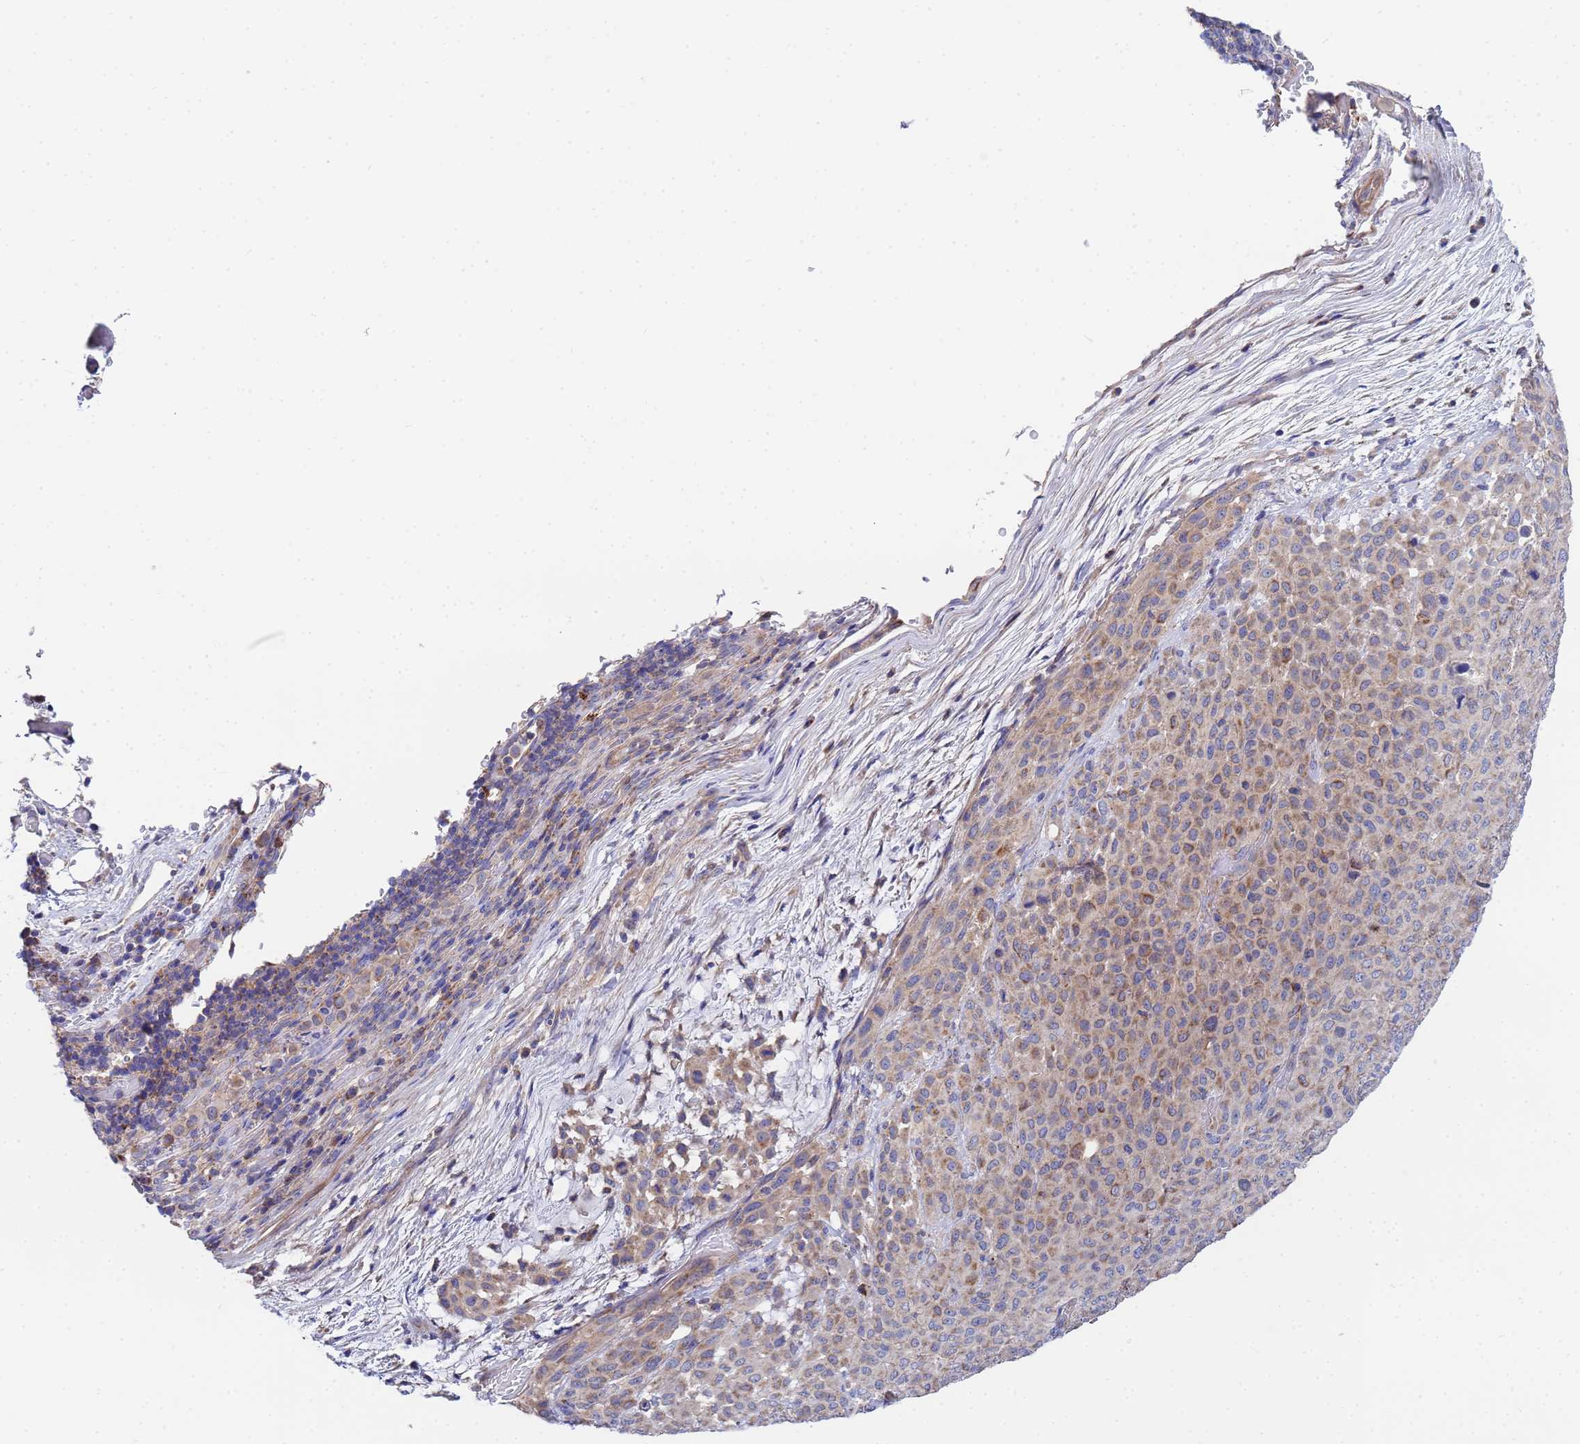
{"staining": {"intensity": "weak", "quantity": ">75%", "location": "cytoplasmic/membranous"}, "tissue": "melanoma", "cell_type": "Tumor cells", "image_type": "cancer", "snomed": [{"axis": "morphology", "description": "Malignant melanoma, Metastatic site"}, {"axis": "topography", "description": "Skin"}], "caption": "A micrograph of human malignant melanoma (metastatic site) stained for a protein displays weak cytoplasmic/membranous brown staining in tumor cells. The staining was performed using DAB (3,3'-diaminobenzidine), with brown indicating positive protein expression. Nuclei are stained blue with hematoxylin.", "gene": "FAHD2A", "patient": {"sex": "female", "age": 81}}